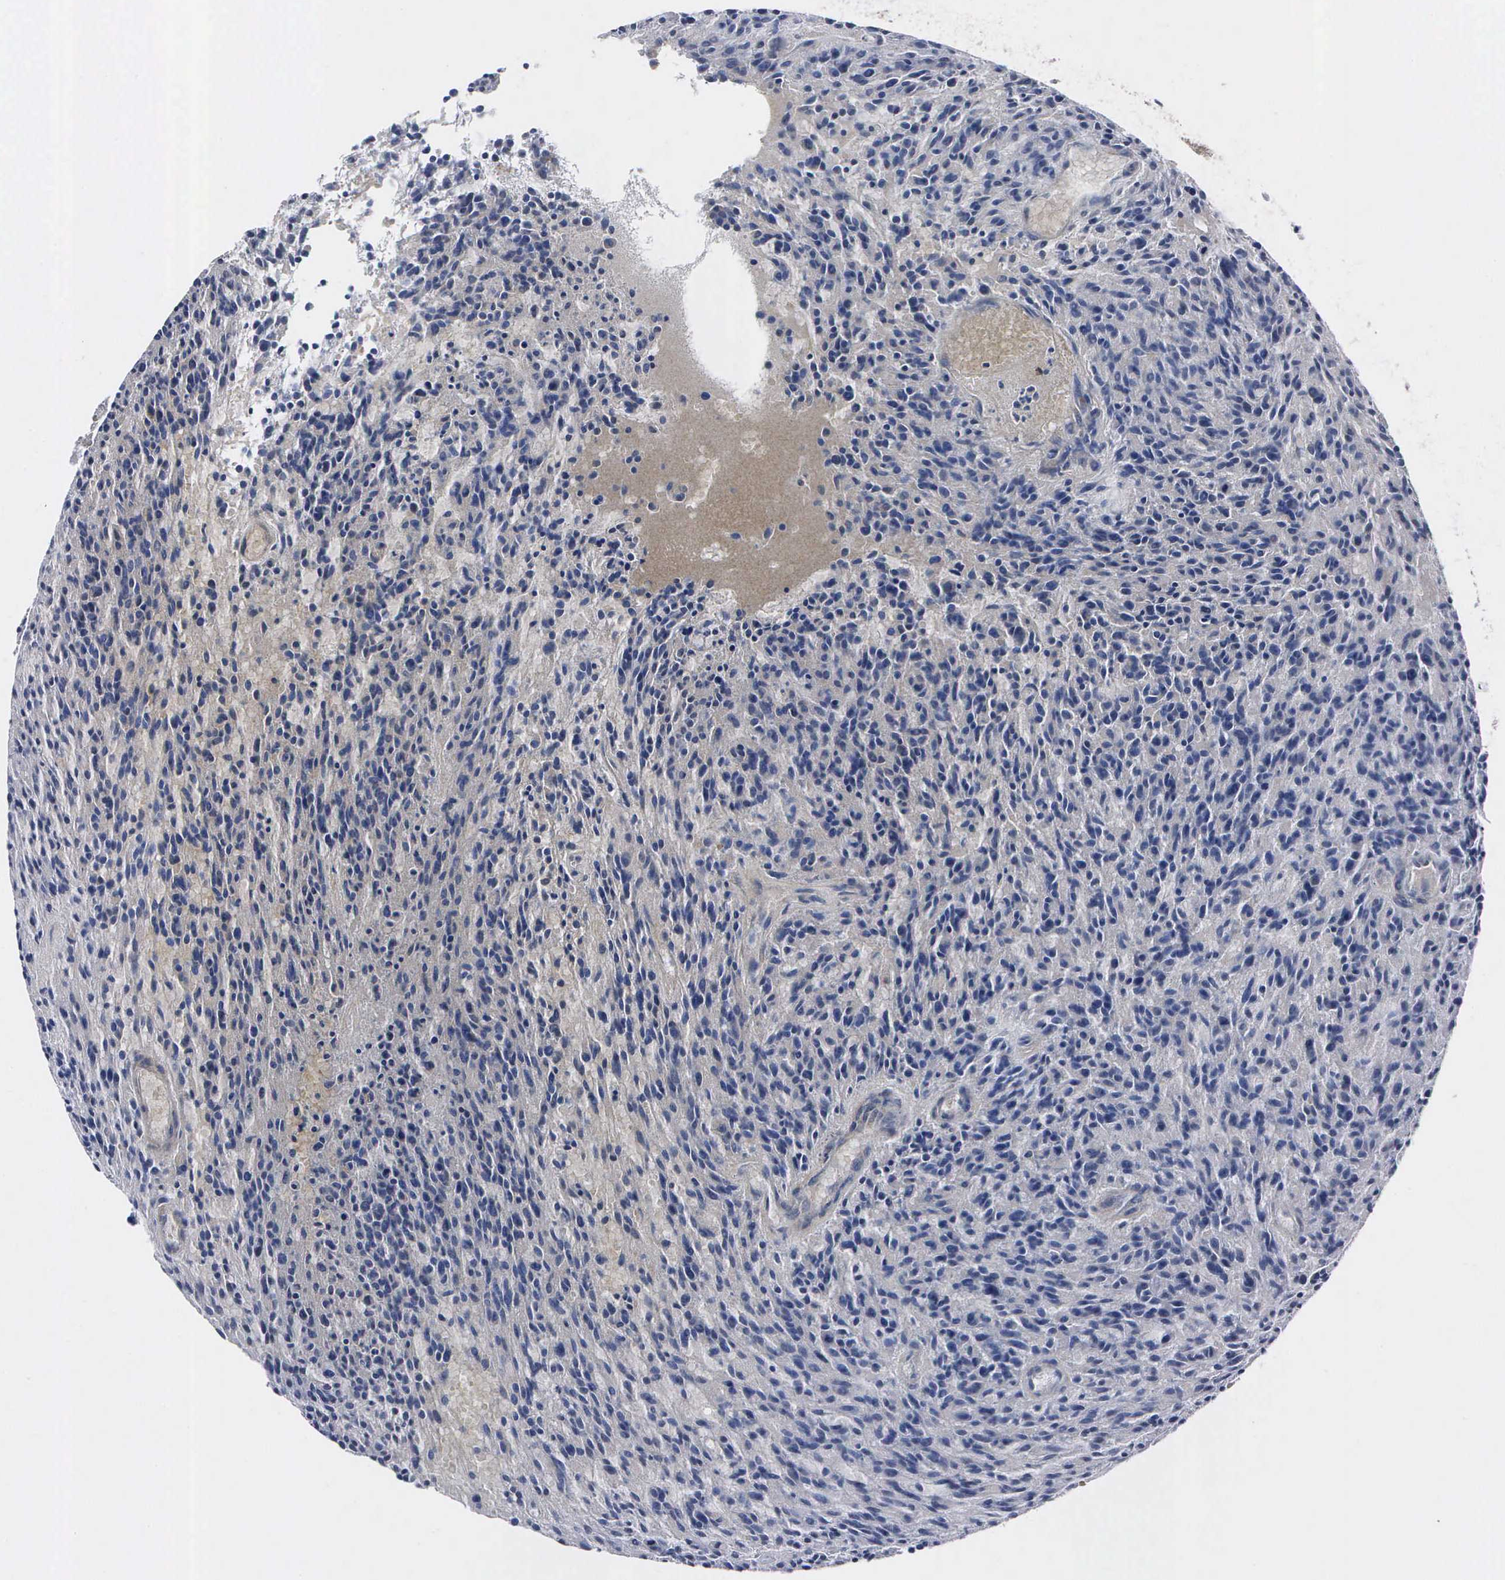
{"staining": {"intensity": "negative", "quantity": "none", "location": "none"}, "tissue": "glioma", "cell_type": "Tumor cells", "image_type": "cancer", "snomed": [{"axis": "morphology", "description": "Glioma, malignant, High grade"}, {"axis": "topography", "description": "Brain"}], "caption": "Protein analysis of glioma demonstrates no significant positivity in tumor cells. (DAB immunohistochemistry with hematoxylin counter stain).", "gene": "ENO2", "patient": {"sex": "female", "age": 13}}